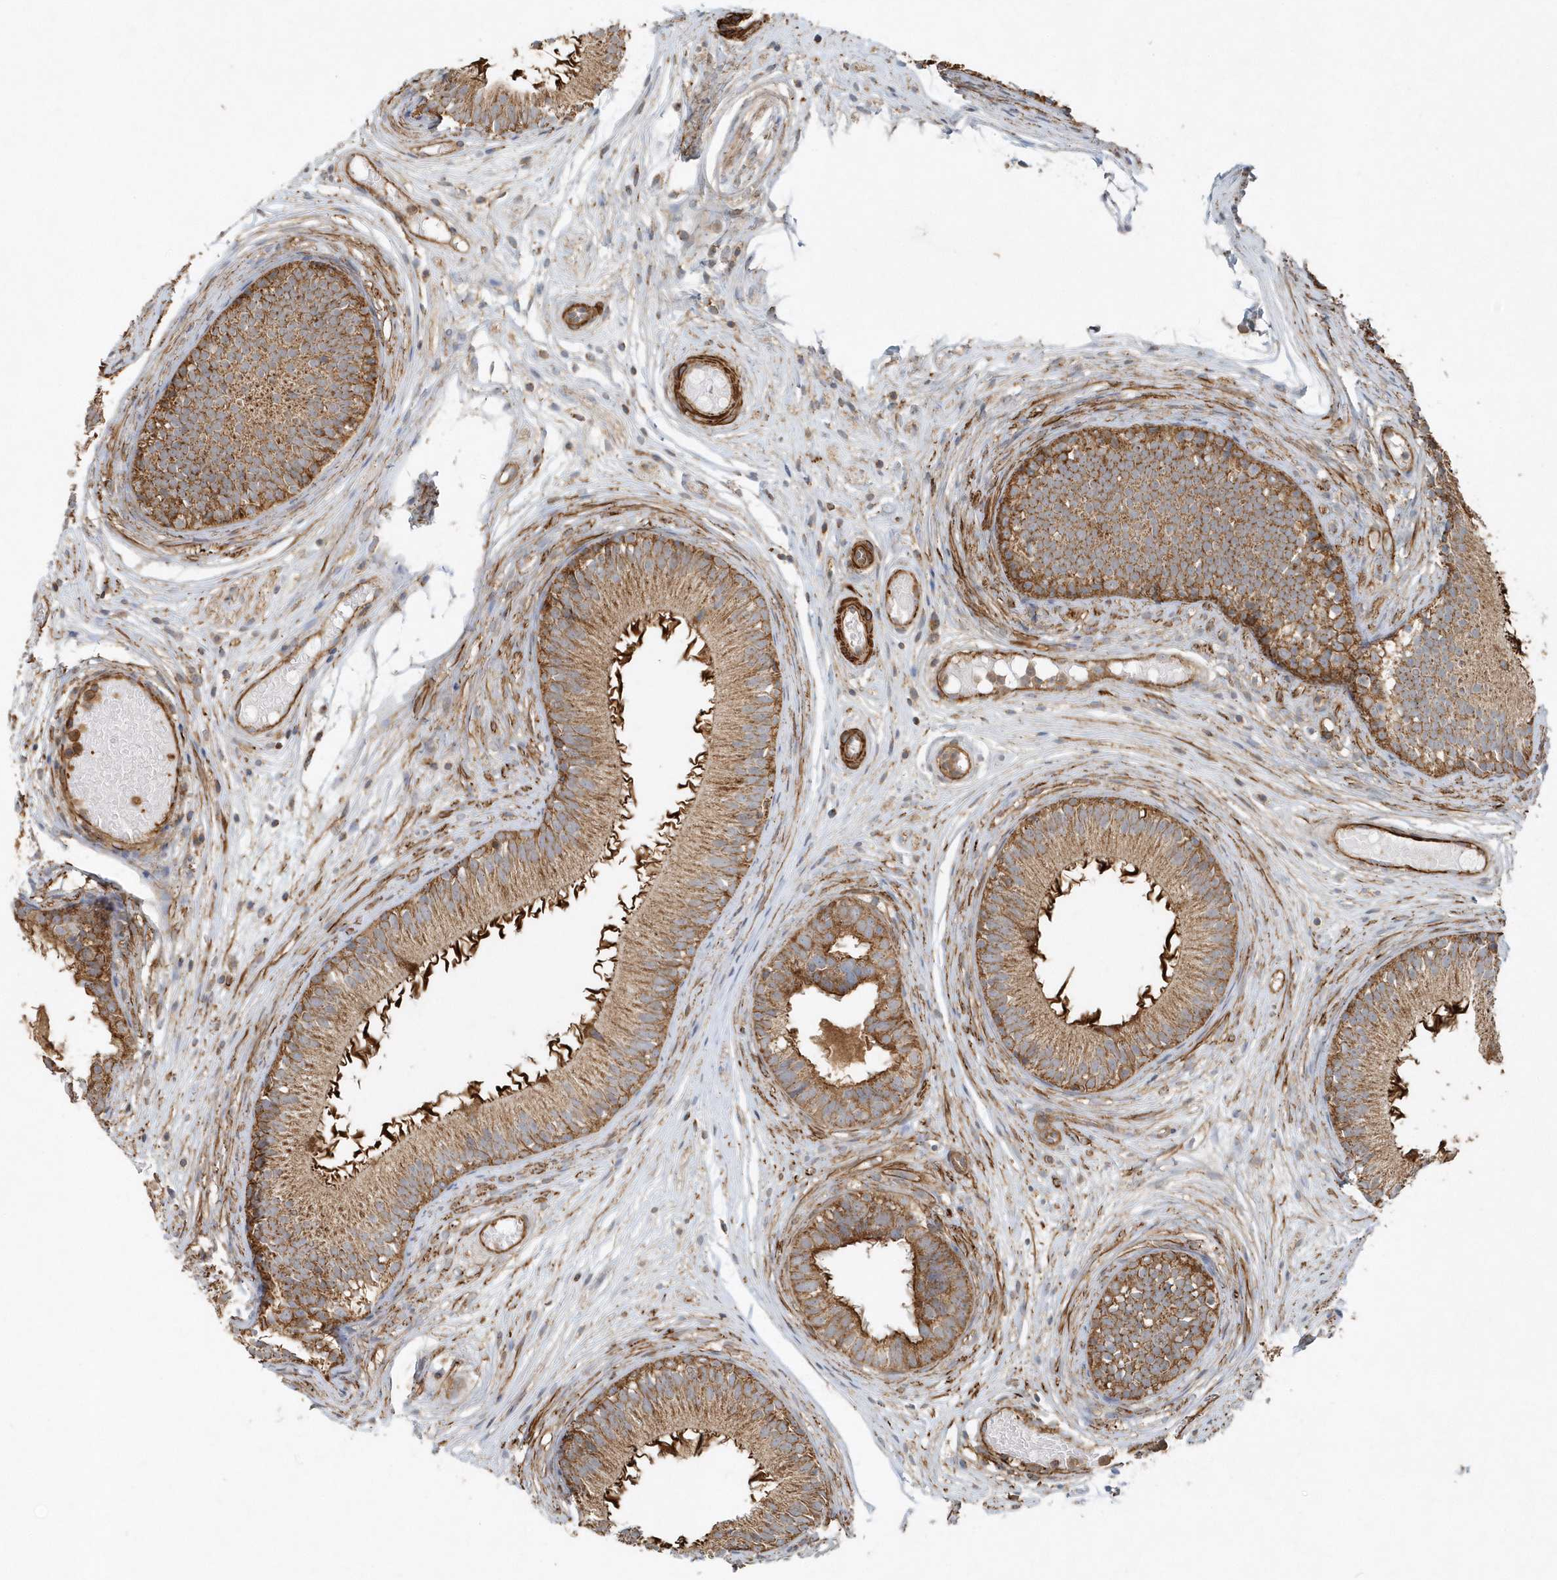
{"staining": {"intensity": "moderate", "quantity": ">75%", "location": "cytoplasmic/membranous"}, "tissue": "epididymis", "cell_type": "Glandular cells", "image_type": "normal", "snomed": [{"axis": "morphology", "description": "Normal tissue, NOS"}, {"axis": "morphology", "description": "Atrophy, NOS"}, {"axis": "topography", "description": "Testis"}, {"axis": "topography", "description": "Epididymis"}], "caption": "Epididymis stained with IHC displays moderate cytoplasmic/membranous expression in about >75% of glandular cells. The staining was performed using DAB to visualize the protein expression in brown, while the nuclei were stained in blue with hematoxylin (Magnification: 20x).", "gene": "MMUT", "patient": {"sex": "male", "age": 18}}